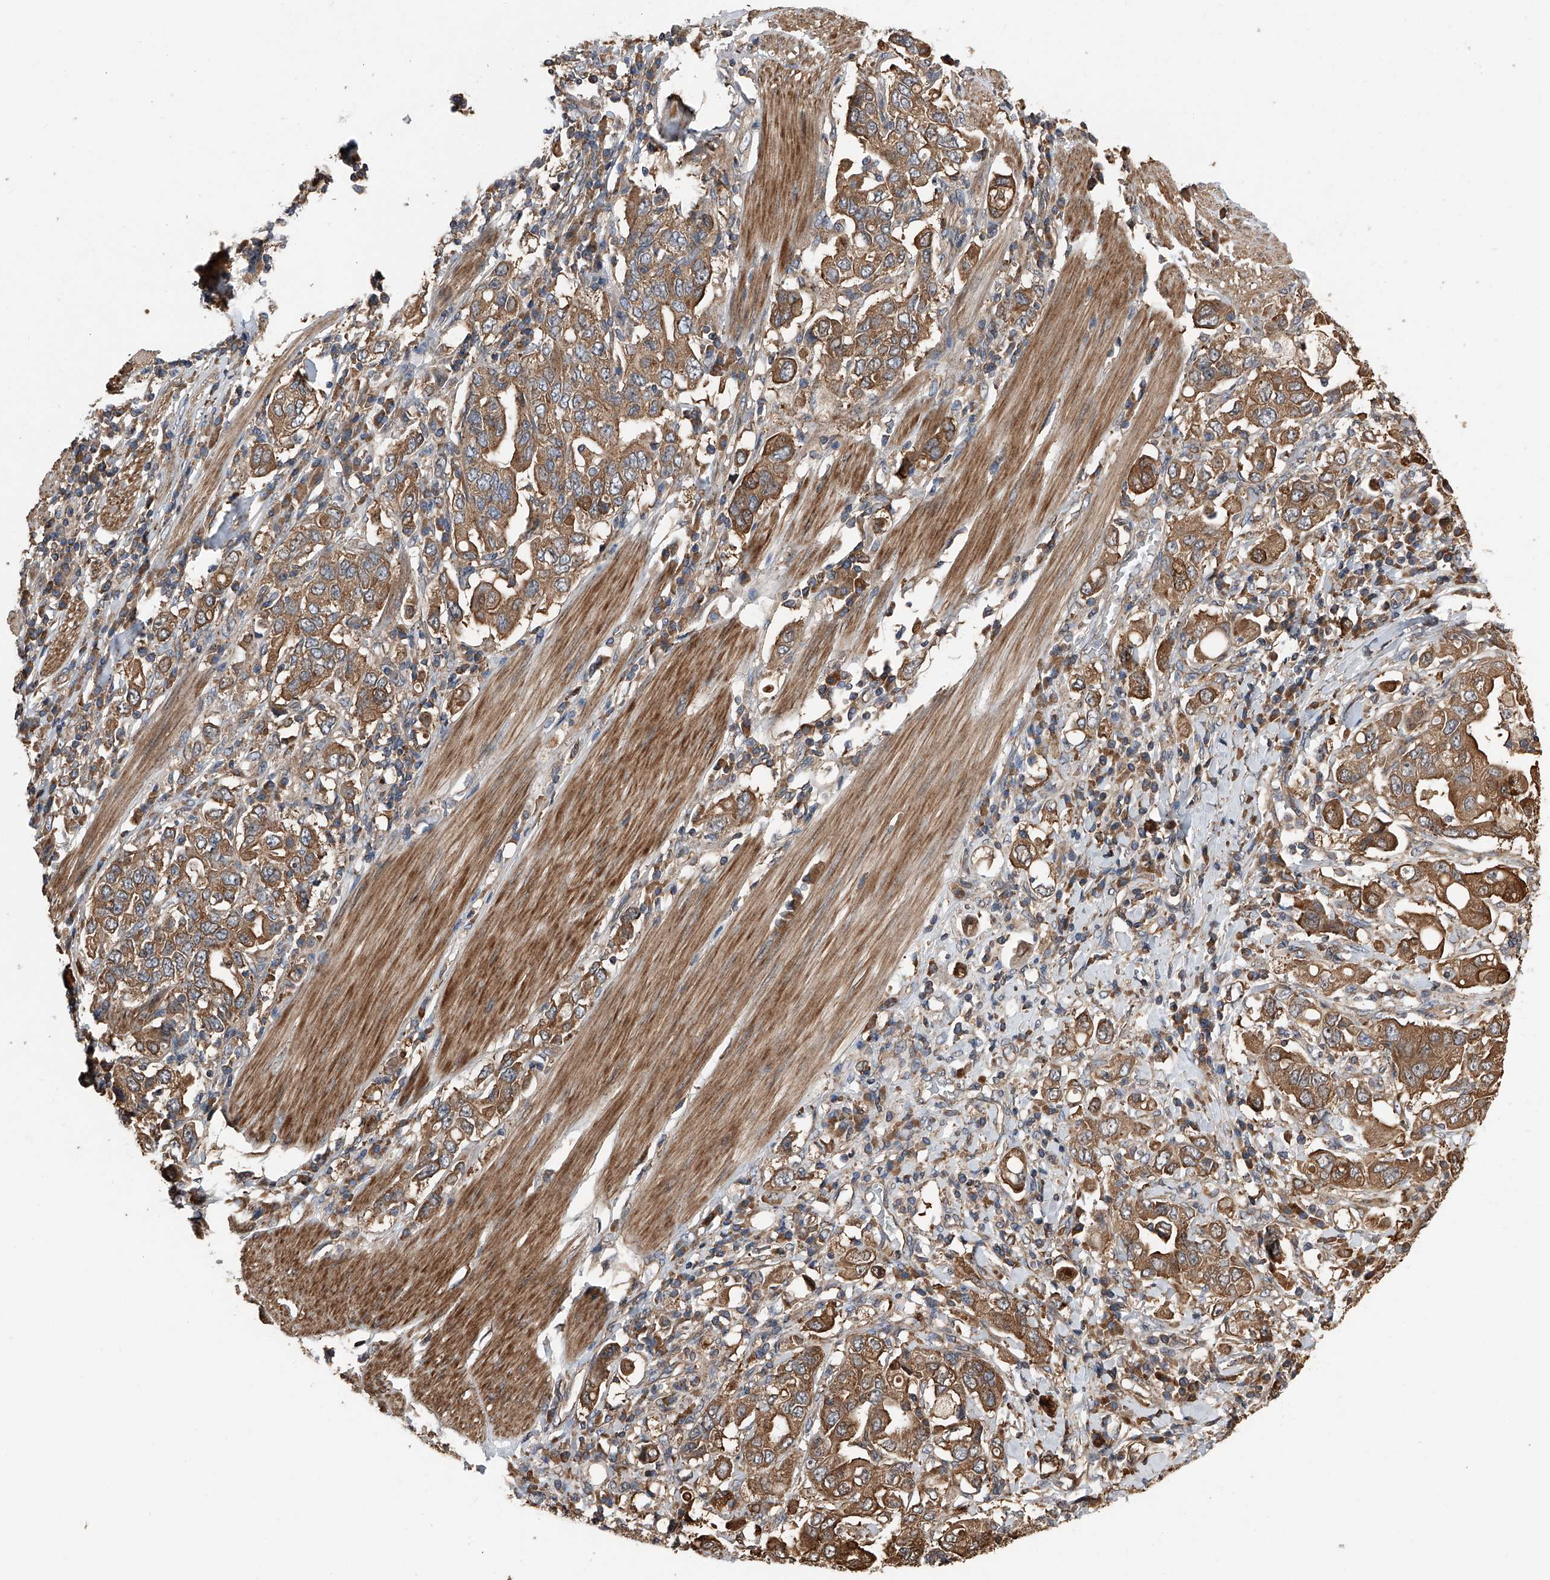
{"staining": {"intensity": "strong", "quantity": "25%-75%", "location": "cytoplasmic/membranous"}, "tissue": "stomach cancer", "cell_type": "Tumor cells", "image_type": "cancer", "snomed": [{"axis": "morphology", "description": "Adenocarcinoma, NOS"}, {"axis": "topography", "description": "Stomach, upper"}], "caption": "High-magnification brightfield microscopy of stomach cancer stained with DAB (brown) and counterstained with hematoxylin (blue). tumor cells exhibit strong cytoplasmic/membranous staining is present in about25%-75% of cells. Immunohistochemistry stains the protein of interest in brown and the nuclei are stained blue.", "gene": "KCNJ2", "patient": {"sex": "male", "age": 62}}